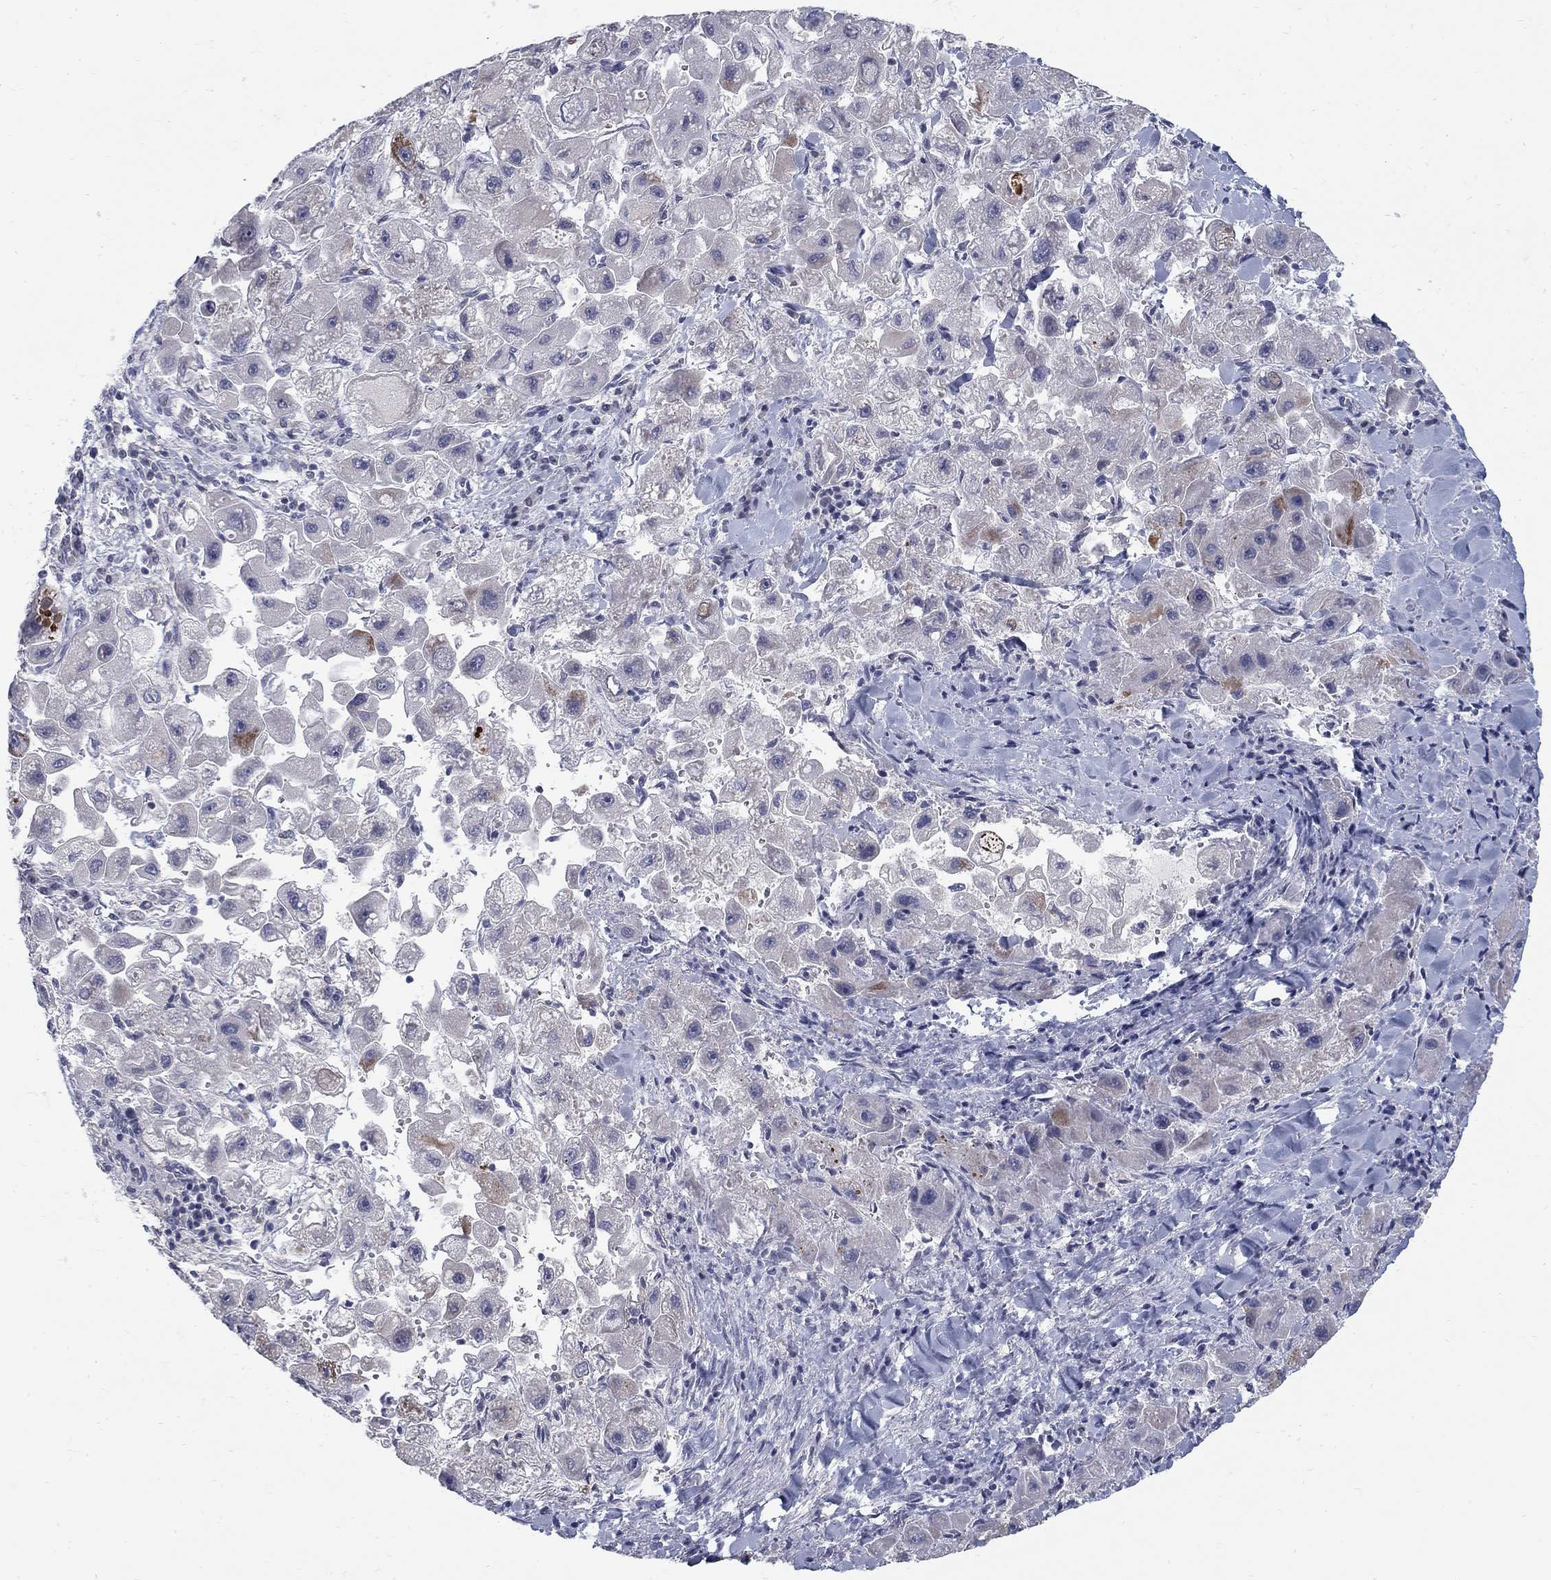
{"staining": {"intensity": "negative", "quantity": "none", "location": "none"}, "tissue": "liver cancer", "cell_type": "Tumor cells", "image_type": "cancer", "snomed": [{"axis": "morphology", "description": "Carcinoma, Hepatocellular, NOS"}, {"axis": "topography", "description": "Liver"}], "caption": "Human liver hepatocellular carcinoma stained for a protein using immunohistochemistry (IHC) displays no staining in tumor cells.", "gene": "GCFC2", "patient": {"sex": "male", "age": 24}}